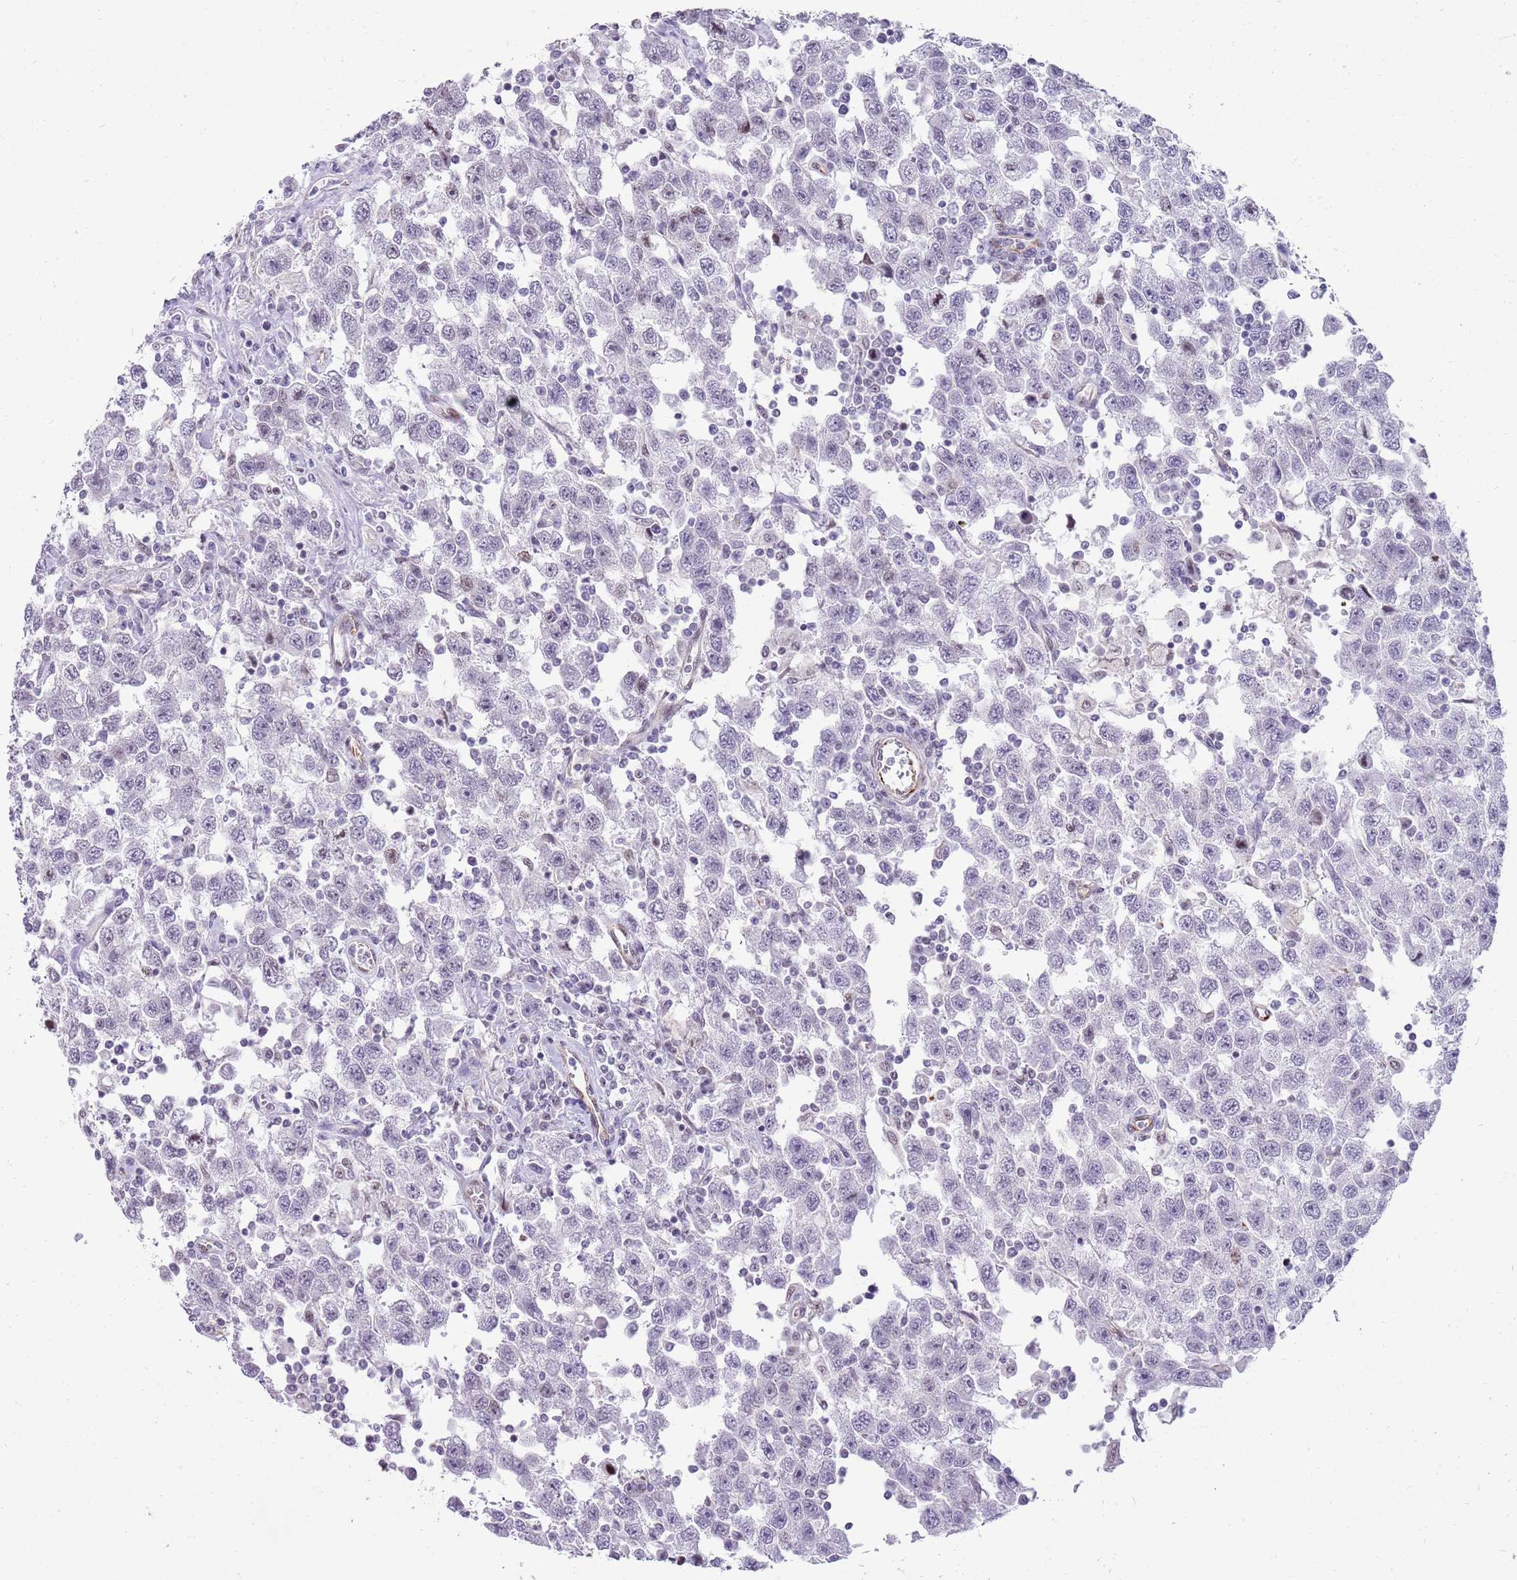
{"staining": {"intensity": "weak", "quantity": "<25%", "location": "nuclear"}, "tissue": "testis cancer", "cell_type": "Tumor cells", "image_type": "cancer", "snomed": [{"axis": "morphology", "description": "Seminoma, NOS"}, {"axis": "topography", "description": "Testis"}], "caption": "Tumor cells are negative for brown protein staining in testis cancer.", "gene": "NBPF3", "patient": {"sex": "male", "age": 41}}